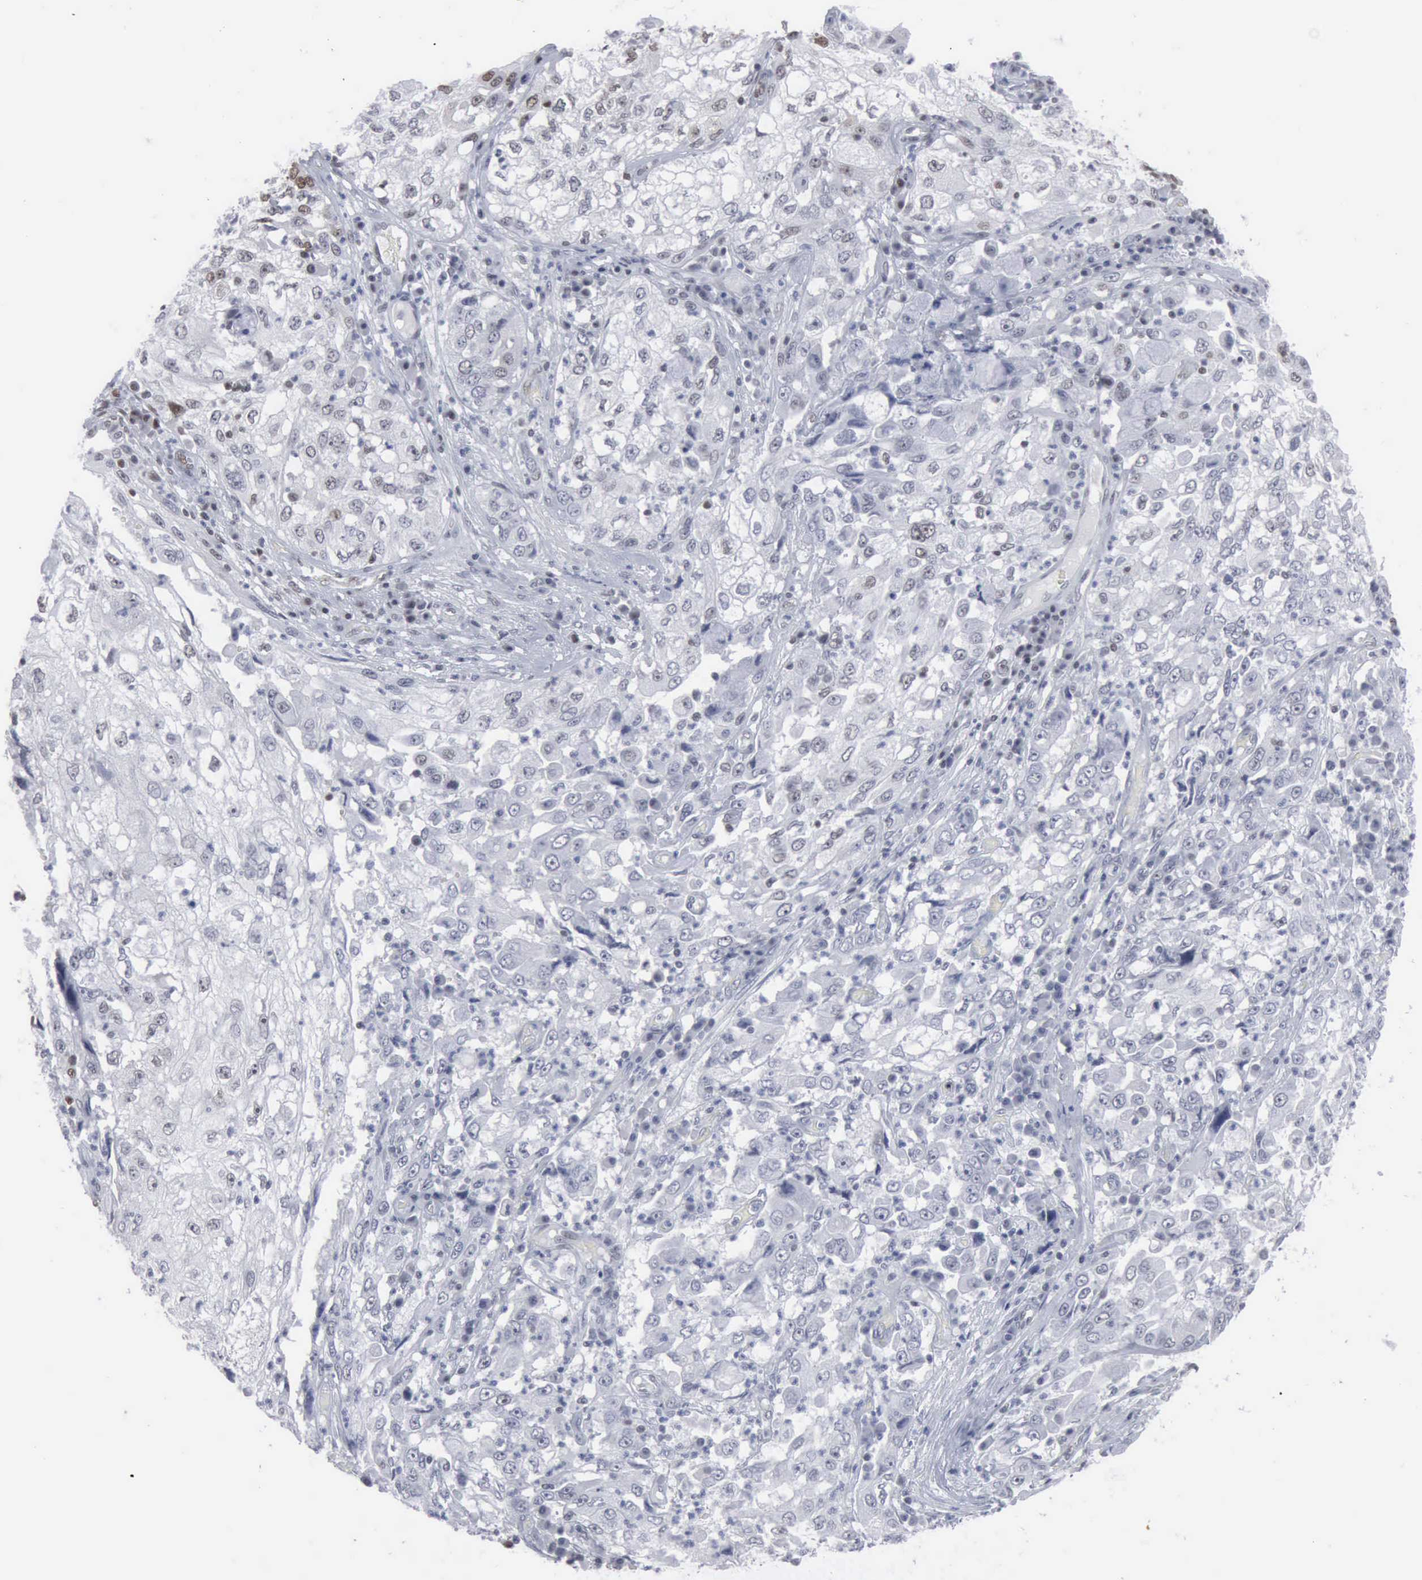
{"staining": {"intensity": "negative", "quantity": "none", "location": "none"}, "tissue": "cervical cancer", "cell_type": "Tumor cells", "image_type": "cancer", "snomed": [{"axis": "morphology", "description": "Squamous cell carcinoma, NOS"}, {"axis": "topography", "description": "Cervix"}], "caption": "The photomicrograph demonstrates no significant positivity in tumor cells of cervical cancer (squamous cell carcinoma). (DAB (3,3'-diaminobenzidine) IHC, high magnification).", "gene": "XPA", "patient": {"sex": "female", "age": 36}}